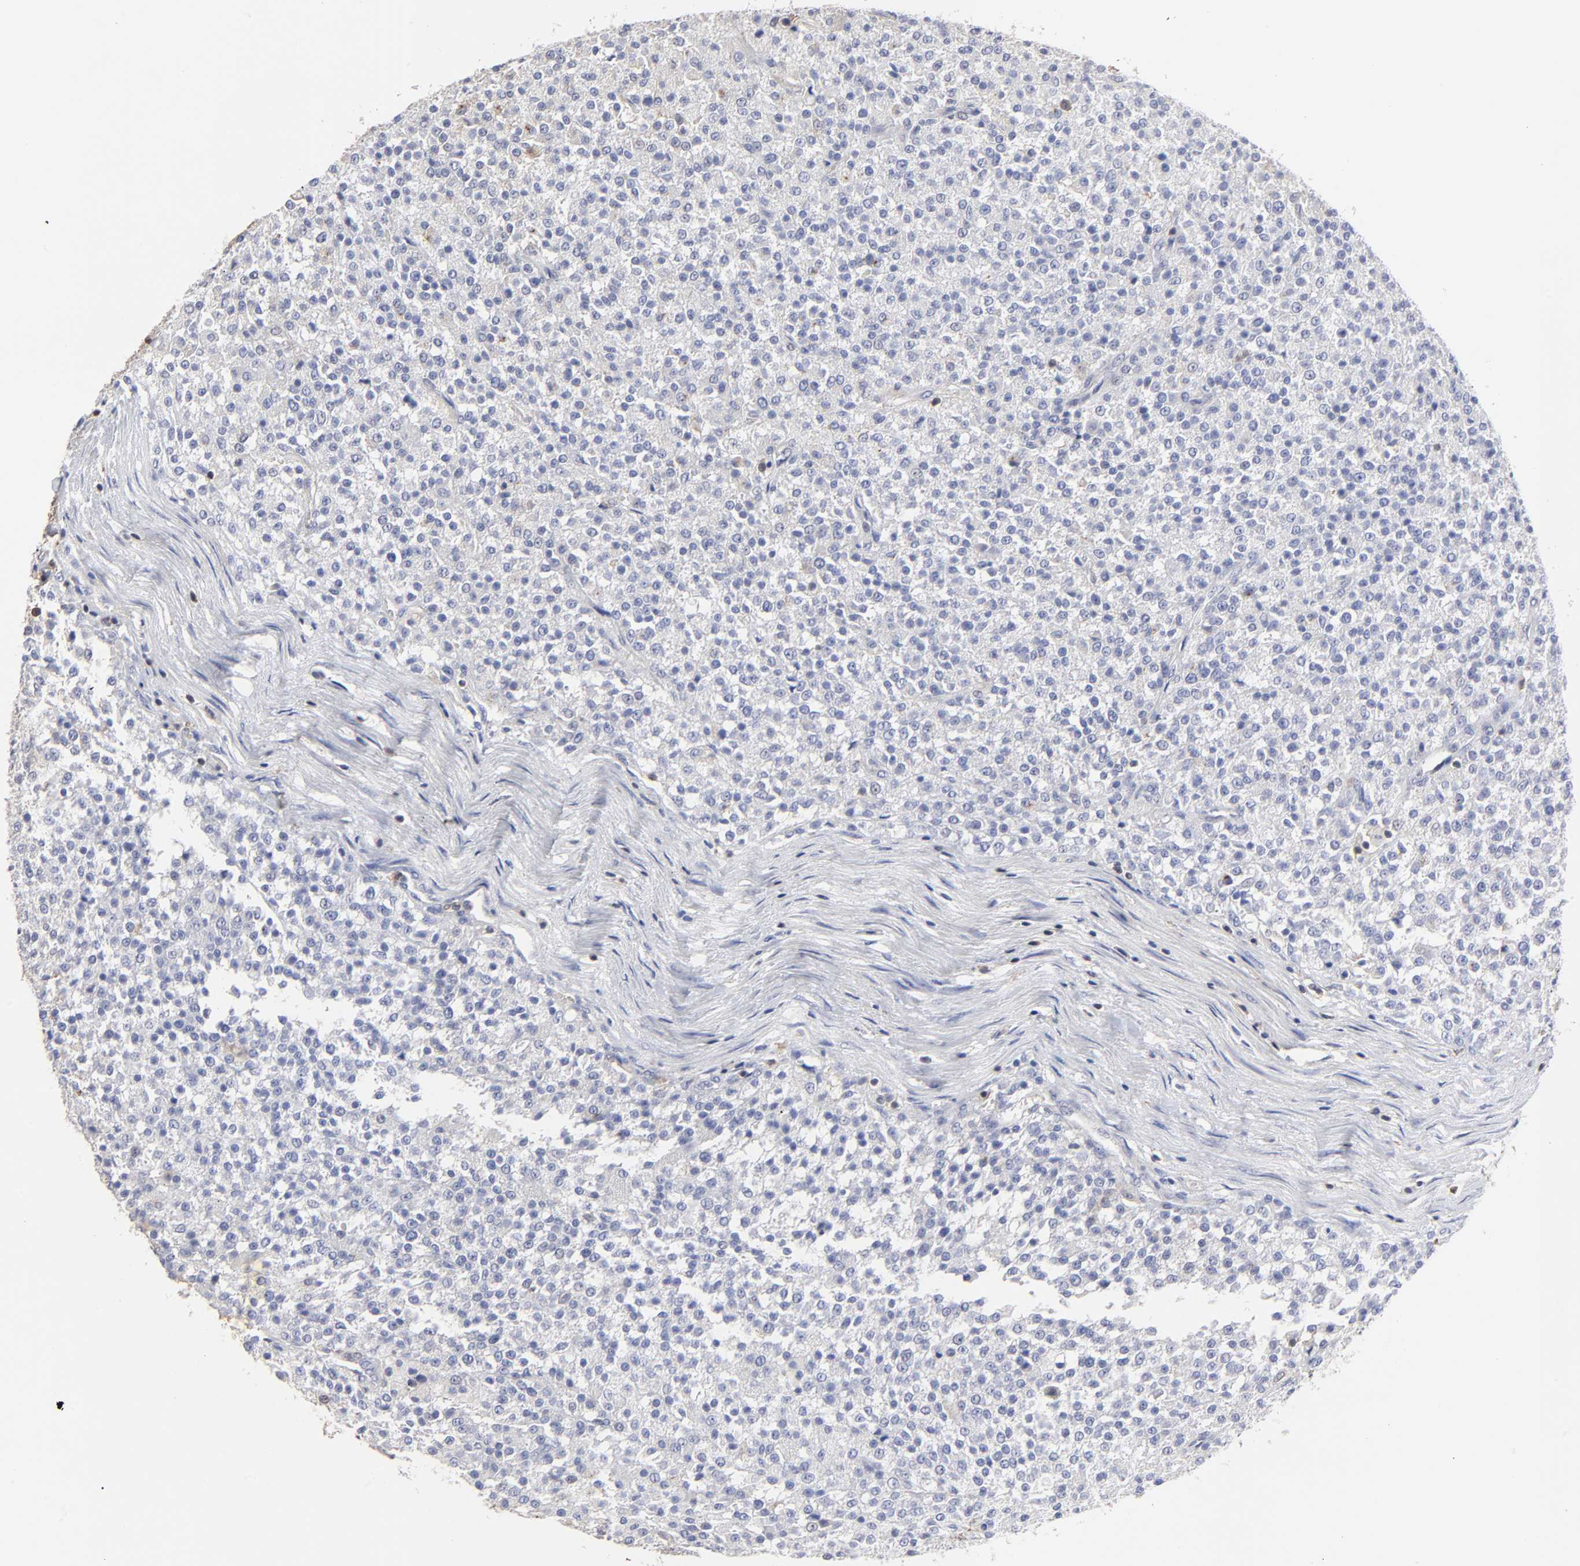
{"staining": {"intensity": "negative", "quantity": "none", "location": "none"}, "tissue": "testis cancer", "cell_type": "Tumor cells", "image_type": "cancer", "snomed": [{"axis": "morphology", "description": "Seminoma, NOS"}, {"axis": "topography", "description": "Testis"}], "caption": "Immunohistochemistry of seminoma (testis) displays no positivity in tumor cells.", "gene": "TBXT", "patient": {"sex": "male", "age": 59}}